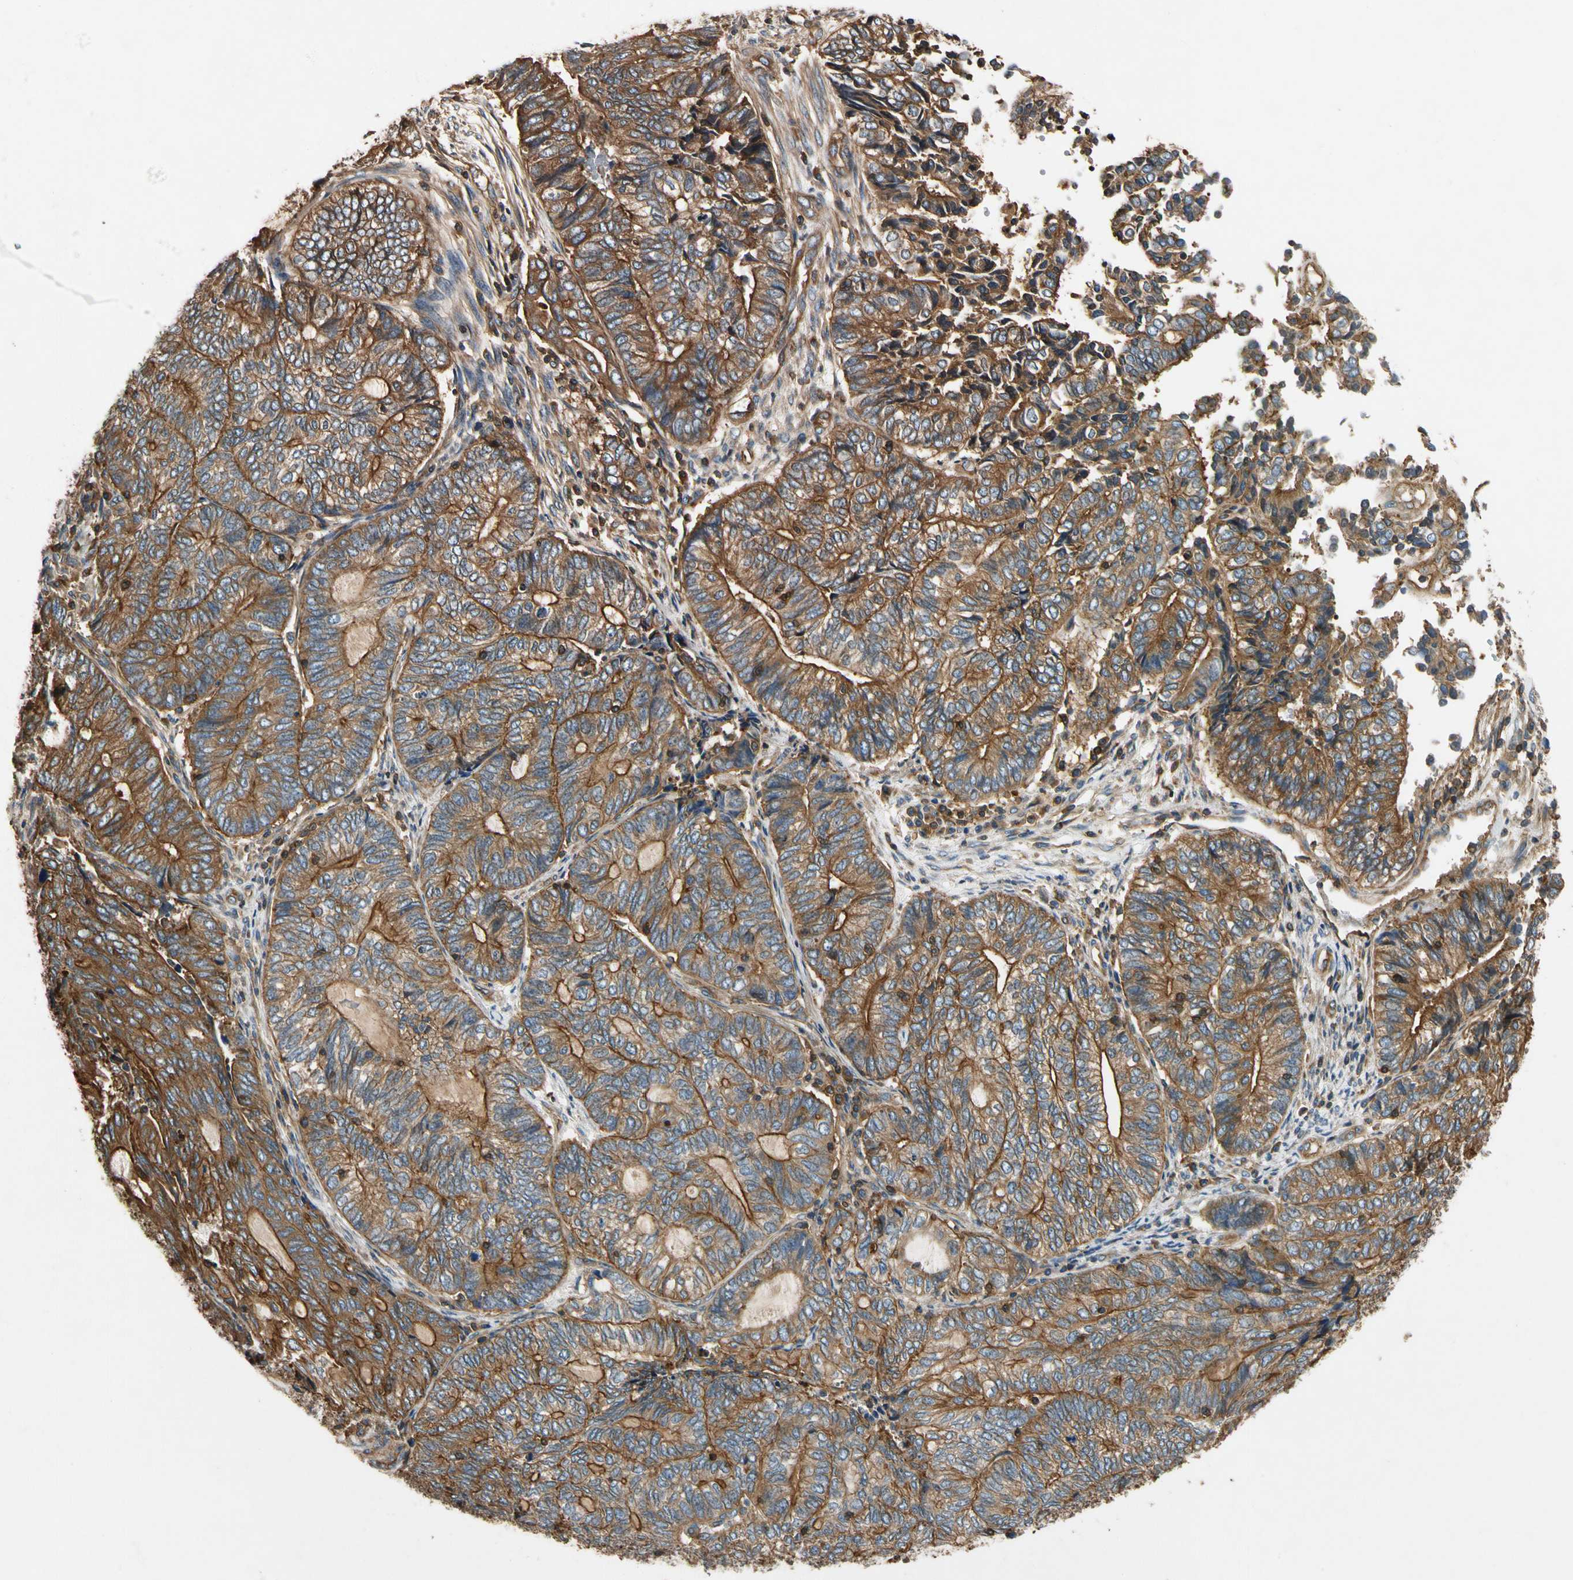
{"staining": {"intensity": "moderate", "quantity": ">75%", "location": "cytoplasmic/membranous"}, "tissue": "endometrial cancer", "cell_type": "Tumor cells", "image_type": "cancer", "snomed": [{"axis": "morphology", "description": "Adenocarcinoma, NOS"}, {"axis": "topography", "description": "Uterus"}, {"axis": "topography", "description": "Endometrium"}], "caption": "Protein staining exhibits moderate cytoplasmic/membranous expression in approximately >75% of tumor cells in endometrial cancer (adenocarcinoma). Immunohistochemistry stains the protein in brown and the nuclei are stained blue.", "gene": "TCP11L1", "patient": {"sex": "female", "age": 70}}